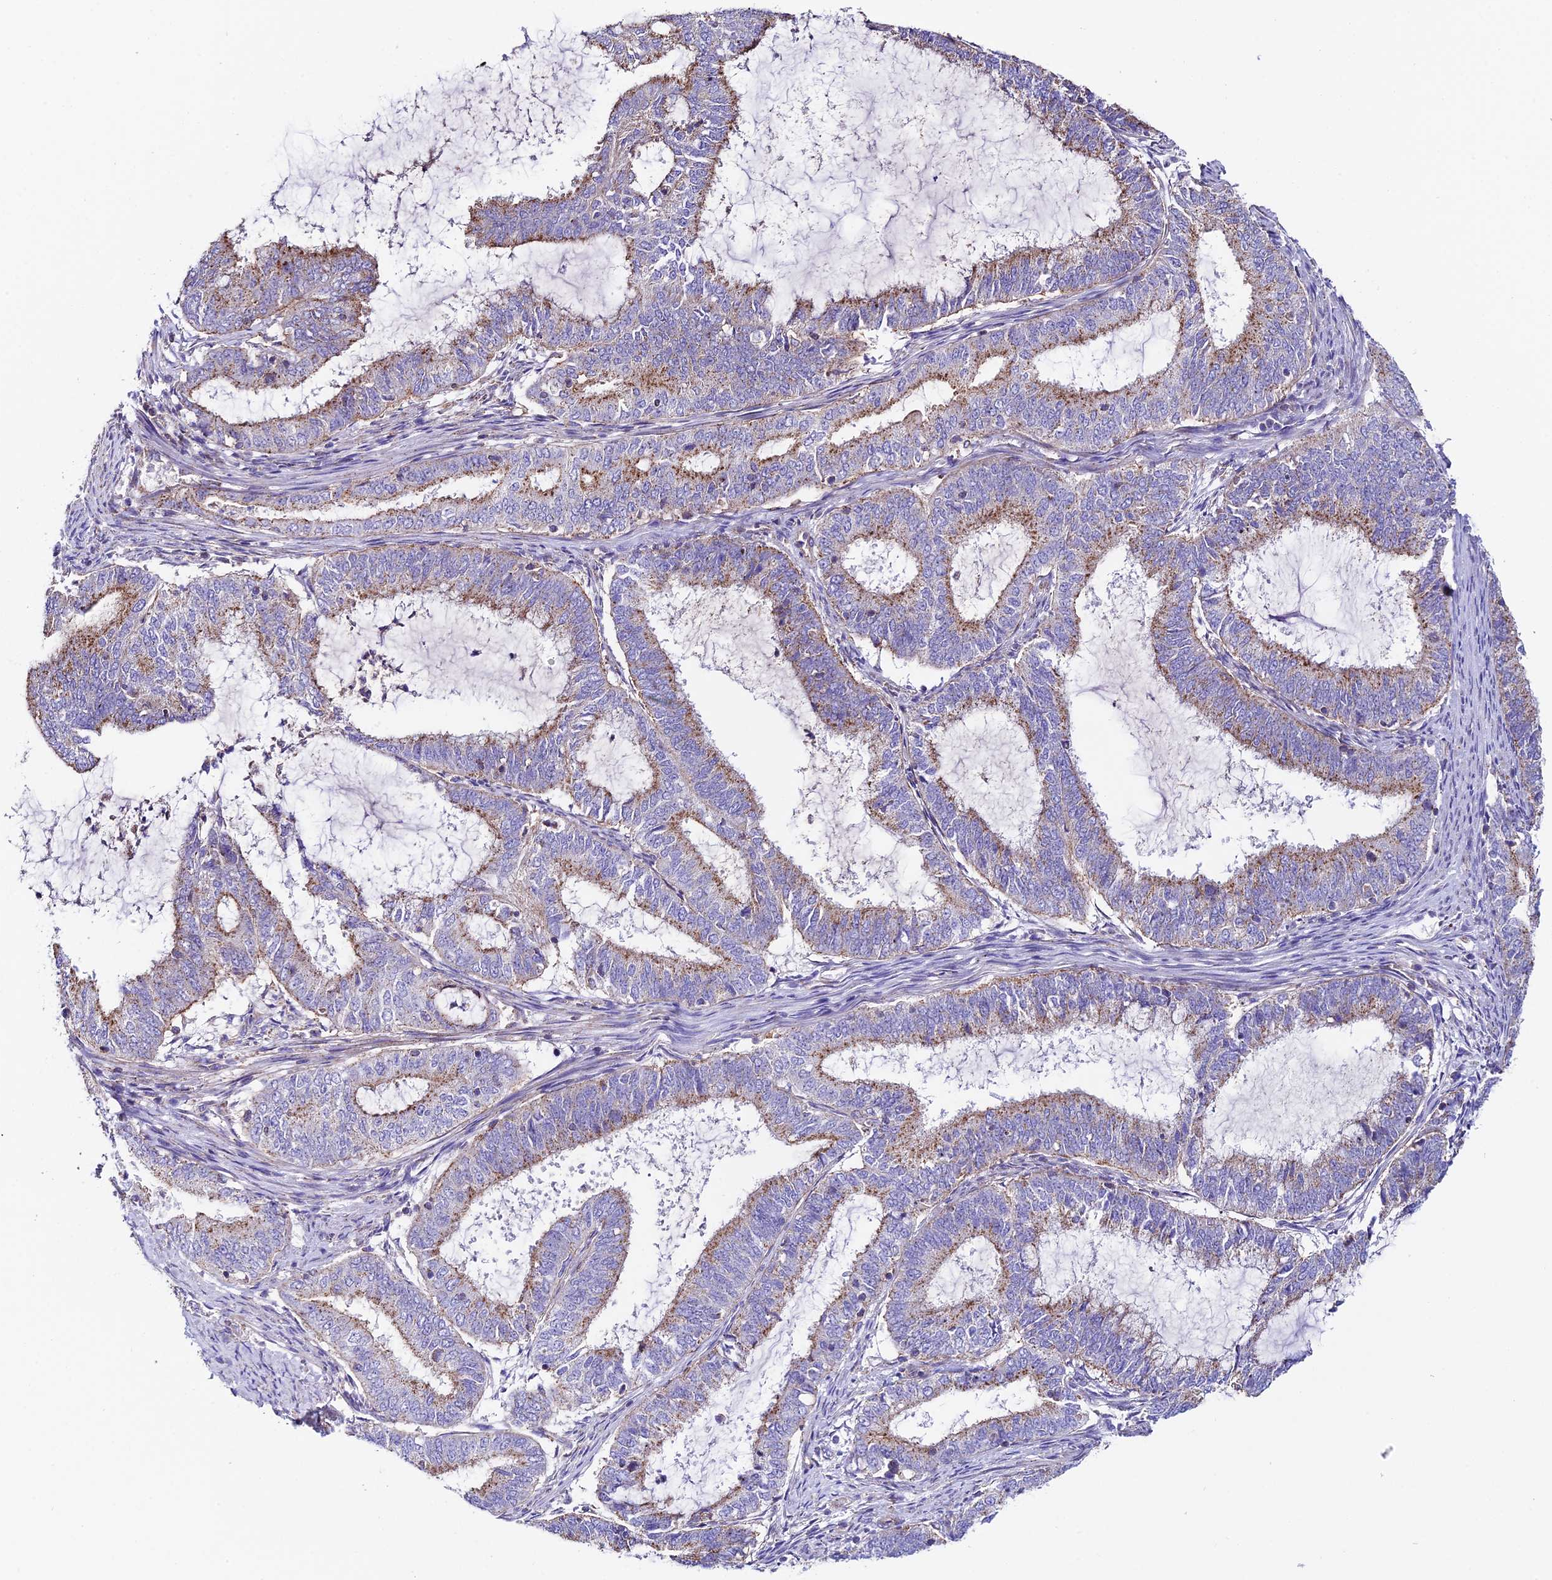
{"staining": {"intensity": "moderate", "quantity": "25%-75%", "location": "cytoplasmic/membranous"}, "tissue": "endometrial cancer", "cell_type": "Tumor cells", "image_type": "cancer", "snomed": [{"axis": "morphology", "description": "Adenocarcinoma, NOS"}, {"axis": "topography", "description": "Endometrium"}], "caption": "The micrograph demonstrates staining of endometrial cancer, revealing moderate cytoplasmic/membranous protein expression (brown color) within tumor cells. The staining is performed using DAB (3,3'-diaminobenzidine) brown chromogen to label protein expression. The nuclei are counter-stained blue using hematoxylin.", "gene": "QRFP", "patient": {"sex": "female", "age": 51}}